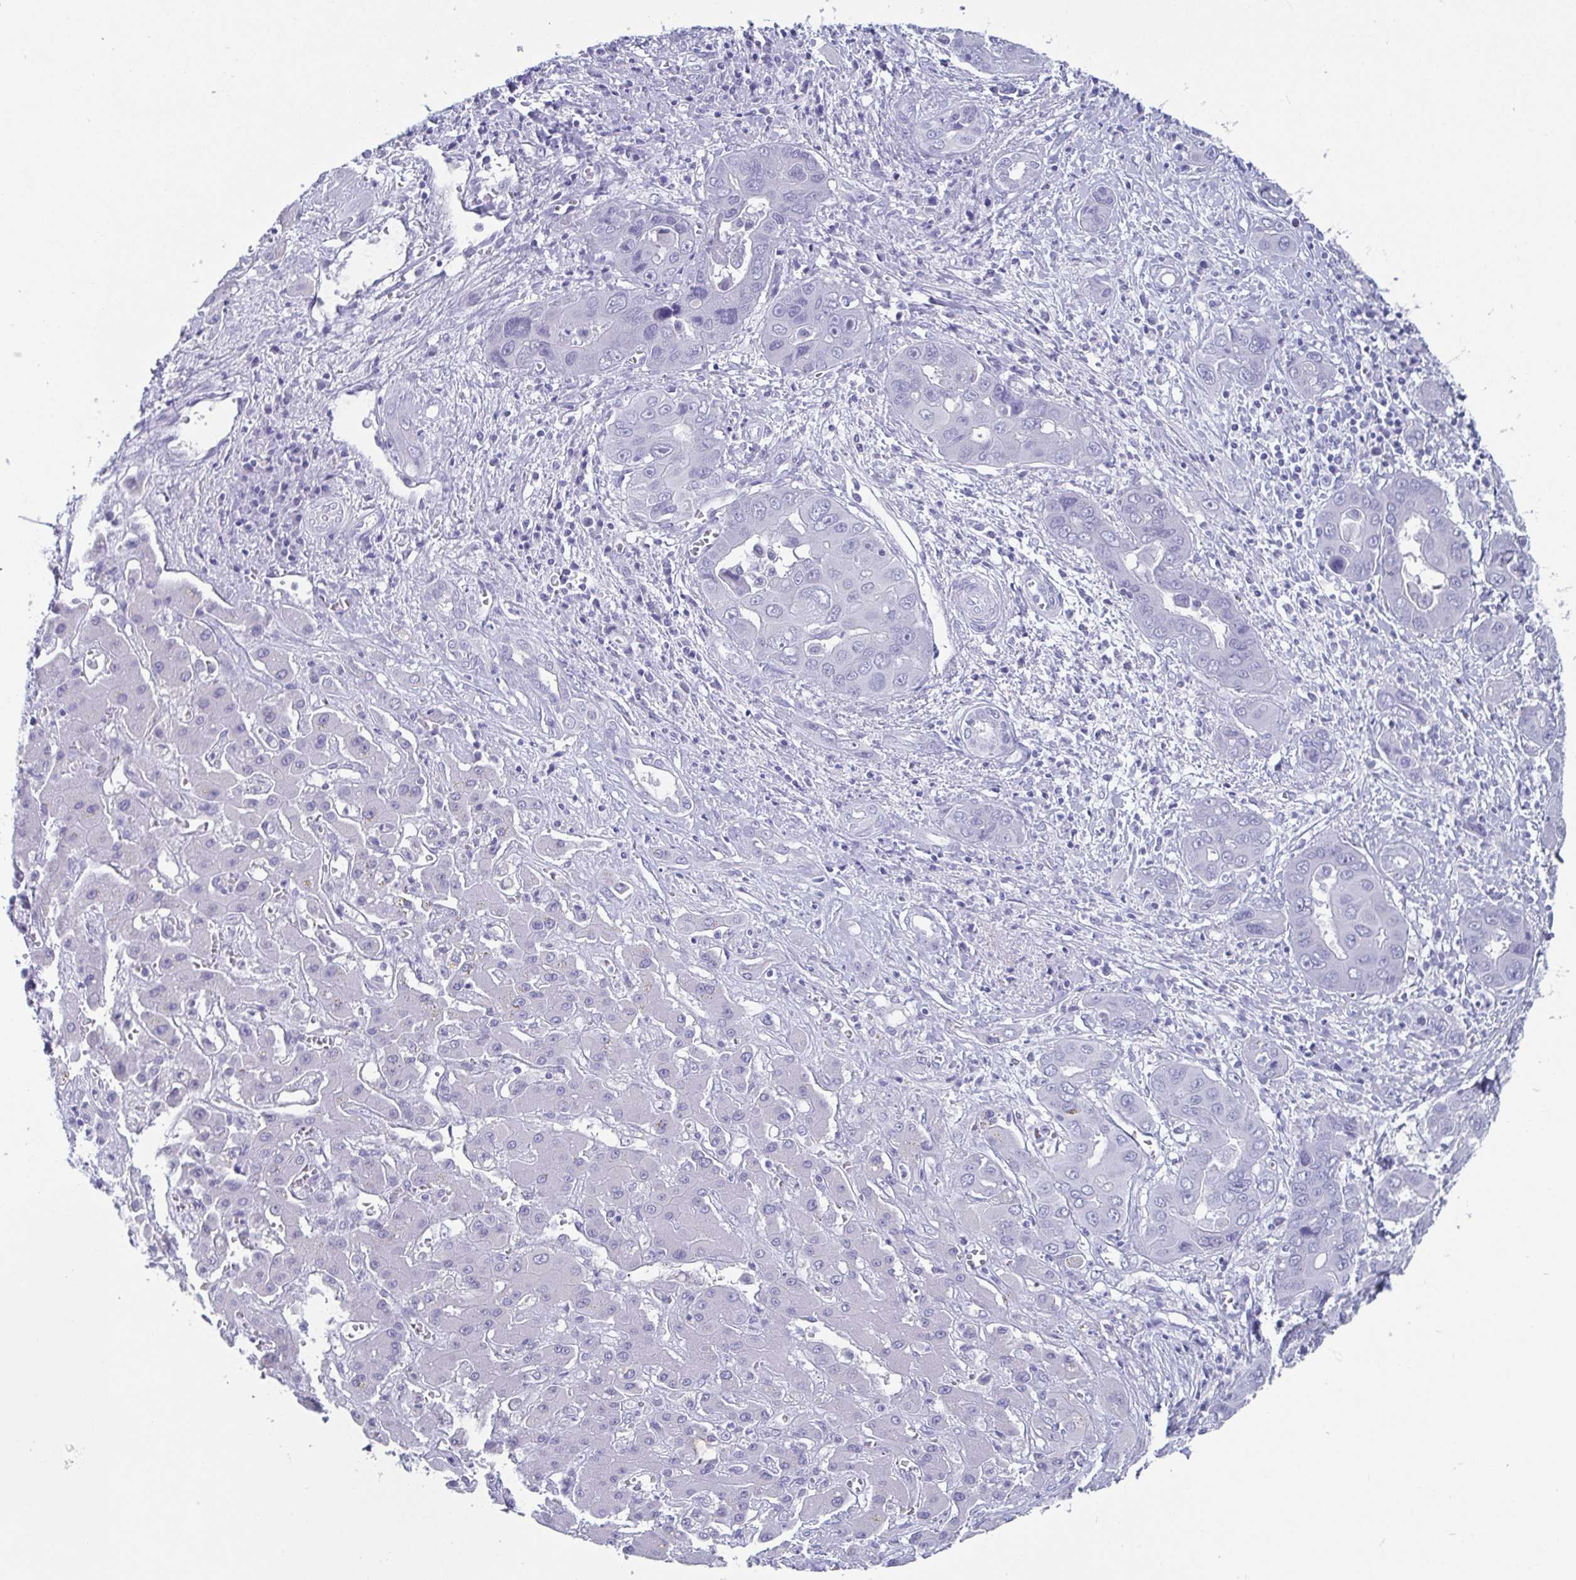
{"staining": {"intensity": "negative", "quantity": "none", "location": "none"}, "tissue": "liver cancer", "cell_type": "Tumor cells", "image_type": "cancer", "snomed": [{"axis": "morphology", "description": "Cholangiocarcinoma"}, {"axis": "topography", "description": "Liver"}], "caption": "Cholangiocarcinoma (liver) stained for a protein using IHC displays no expression tumor cells.", "gene": "SCGN", "patient": {"sex": "male", "age": 67}}